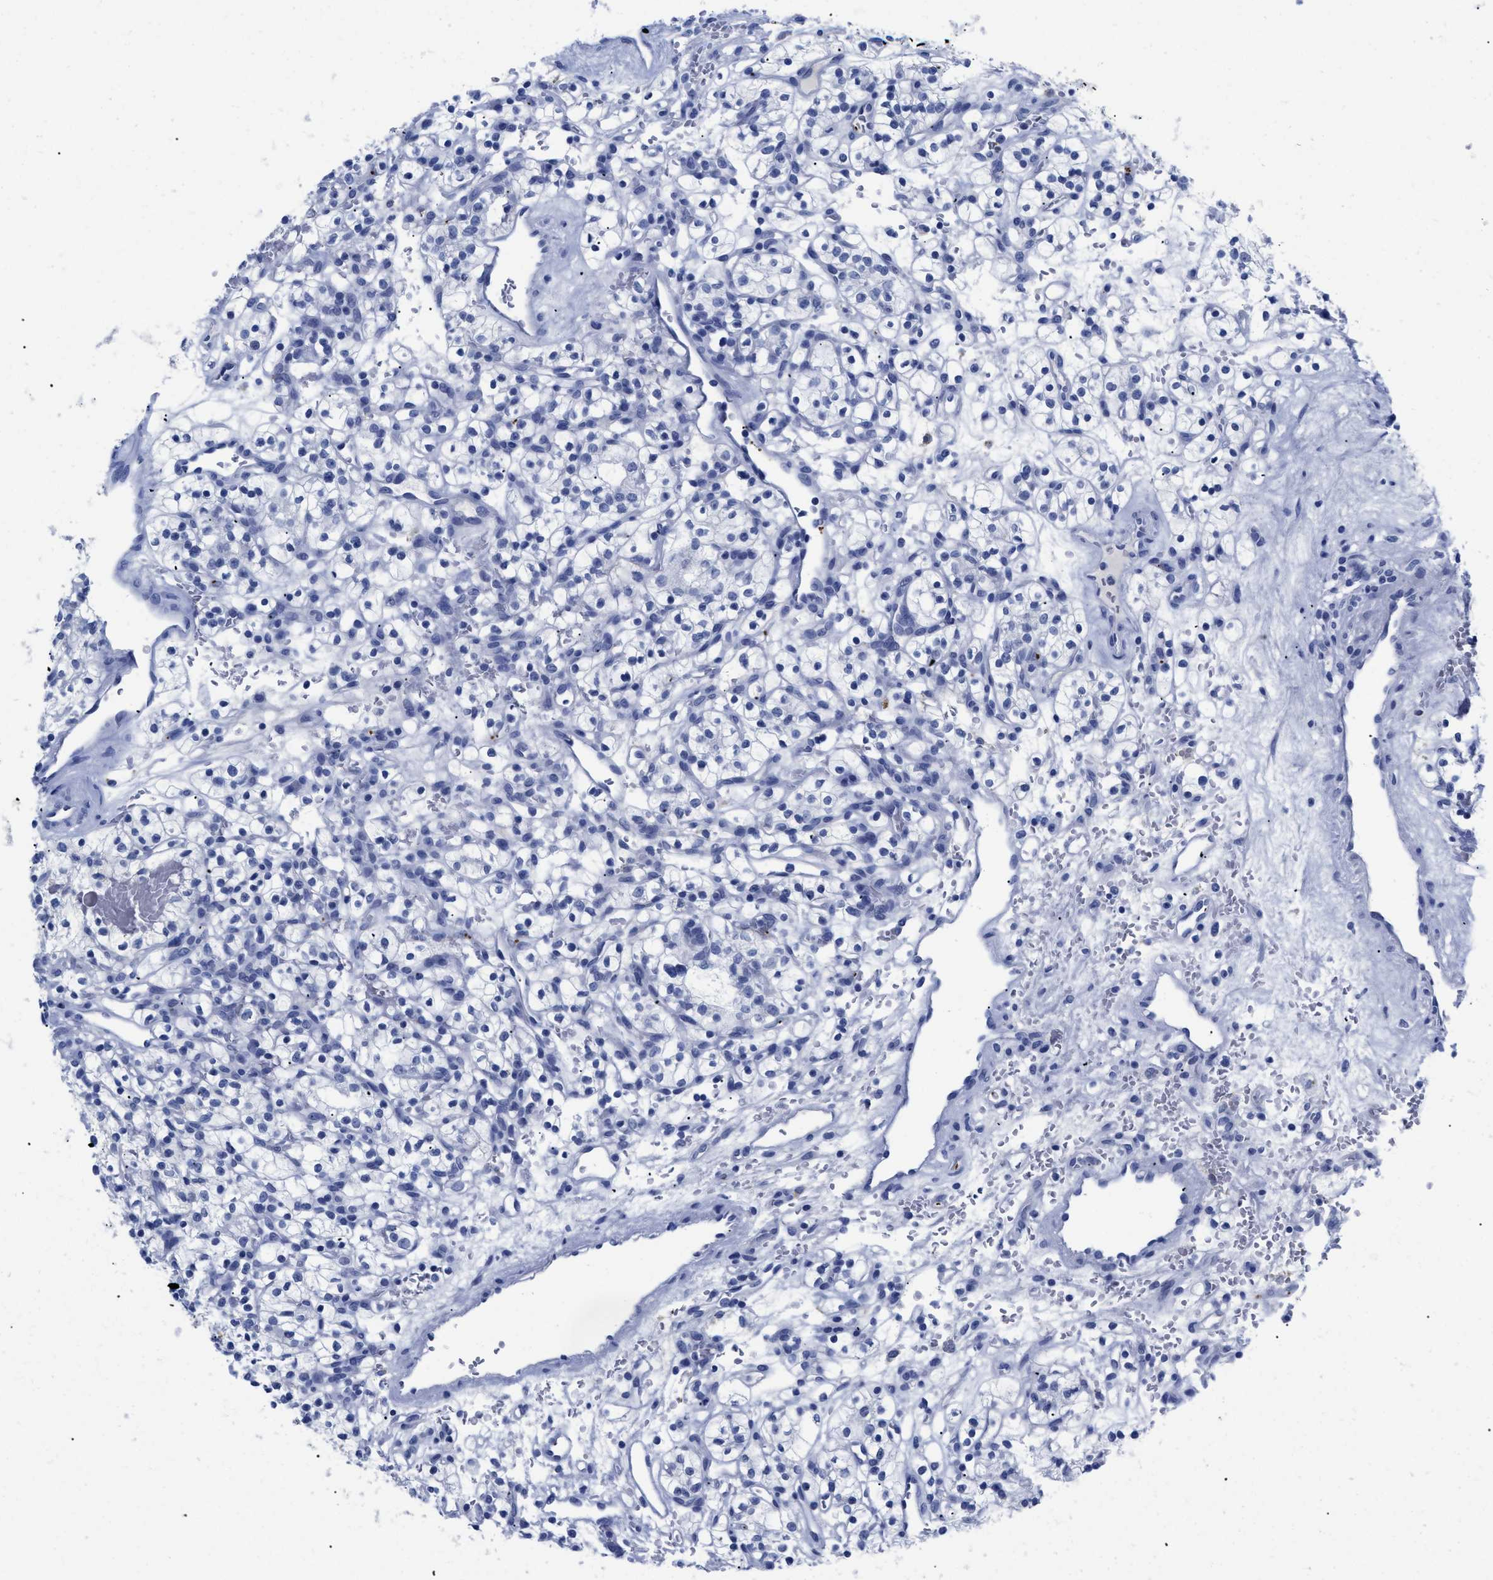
{"staining": {"intensity": "negative", "quantity": "none", "location": "none"}, "tissue": "renal cancer", "cell_type": "Tumor cells", "image_type": "cancer", "snomed": [{"axis": "morphology", "description": "Adenocarcinoma, NOS"}, {"axis": "topography", "description": "Kidney"}], "caption": "A high-resolution histopathology image shows immunohistochemistry (IHC) staining of renal cancer (adenocarcinoma), which displays no significant expression in tumor cells. Nuclei are stained in blue.", "gene": "TREML1", "patient": {"sex": "female", "age": 57}}